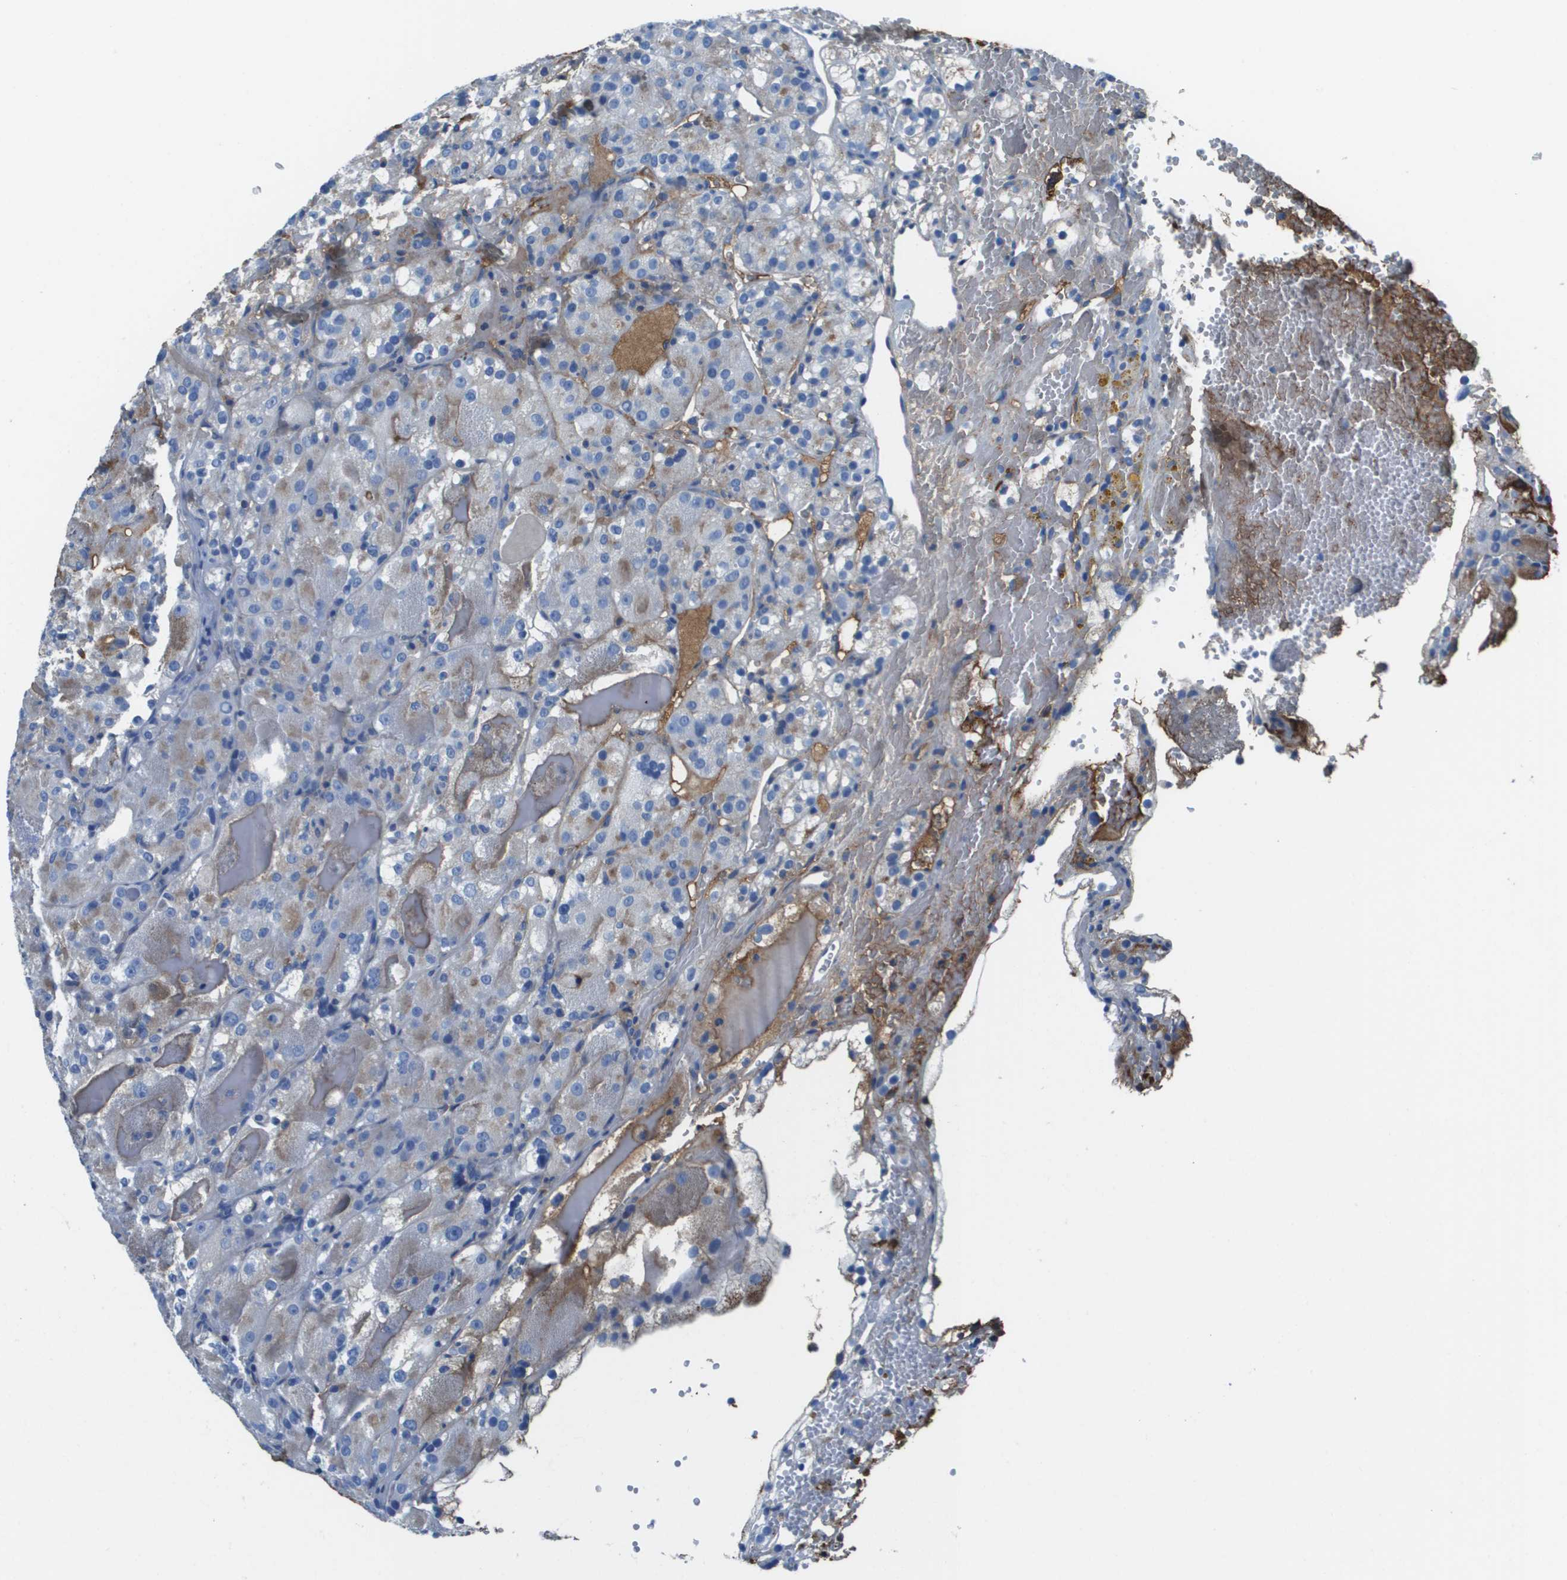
{"staining": {"intensity": "negative", "quantity": "none", "location": "none"}, "tissue": "renal cancer", "cell_type": "Tumor cells", "image_type": "cancer", "snomed": [{"axis": "morphology", "description": "Normal tissue, NOS"}, {"axis": "morphology", "description": "Adenocarcinoma, NOS"}, {"axis": "topography", "description": "Kidney"}], "caption": "Renal cancer was stained to show a protein in brown. There is no significant expression in tumor cells.", "gene": "VTN", "patient": {"sex": "male", "age": 61}}